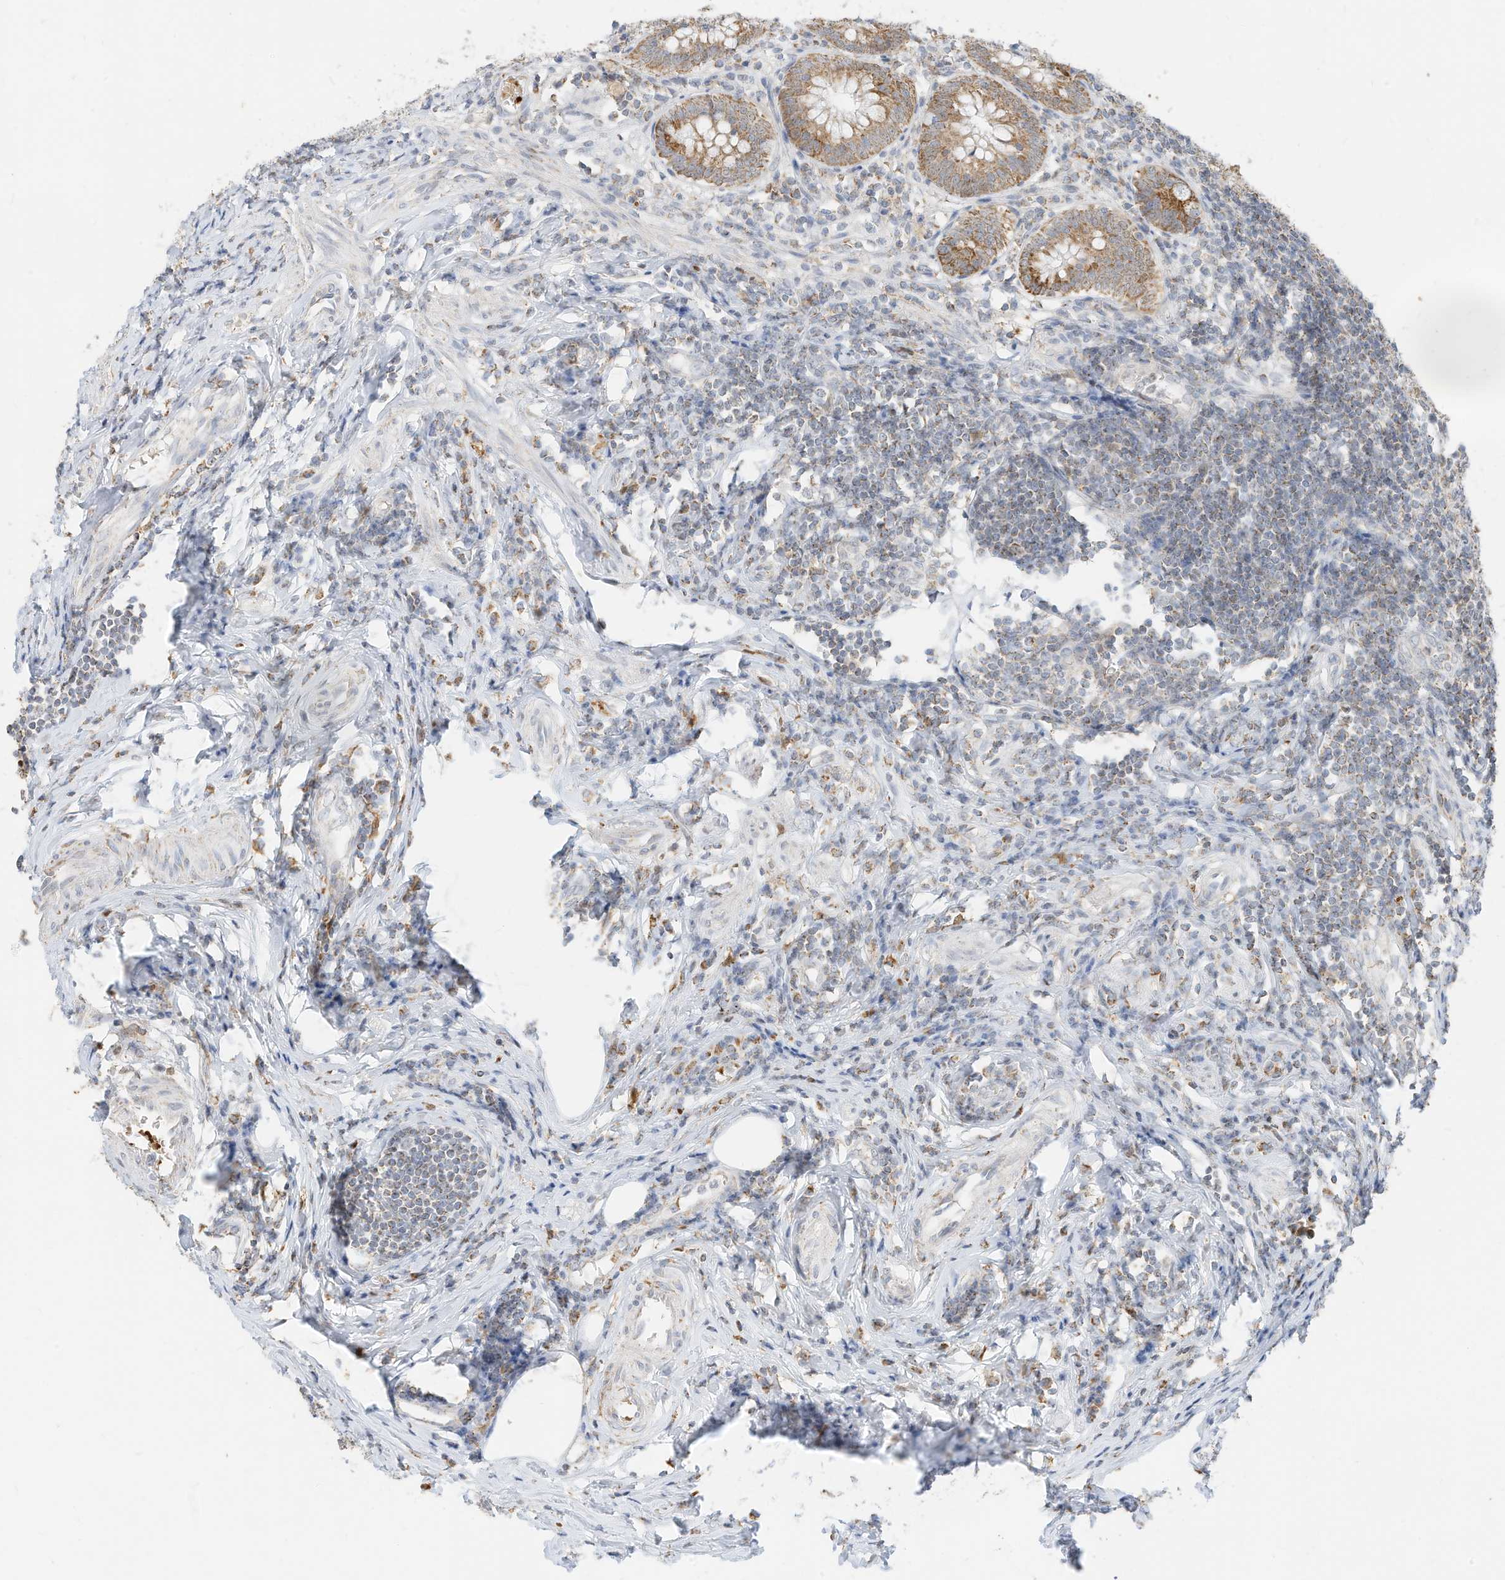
{"staining": {"intensity": "moderate", "quantity": ">75%", "location": "cytoplasmic/membranous"}, "tissue": "appendix", "cell_type": "Glandular cells", "image_type": "normal", "snomed": [{"axis": "morphology", "description": "Normal tissue, NOS"}, {"axis": "topography", "description": "Appendix"}], "caption": "Protein staining reveals moderate cytoplasmic/membranous positivity in approximately >75% of glandular cells in benign appendix.", "gene": "MTUS2", "patient": {"sex": "female", "age": 54}}